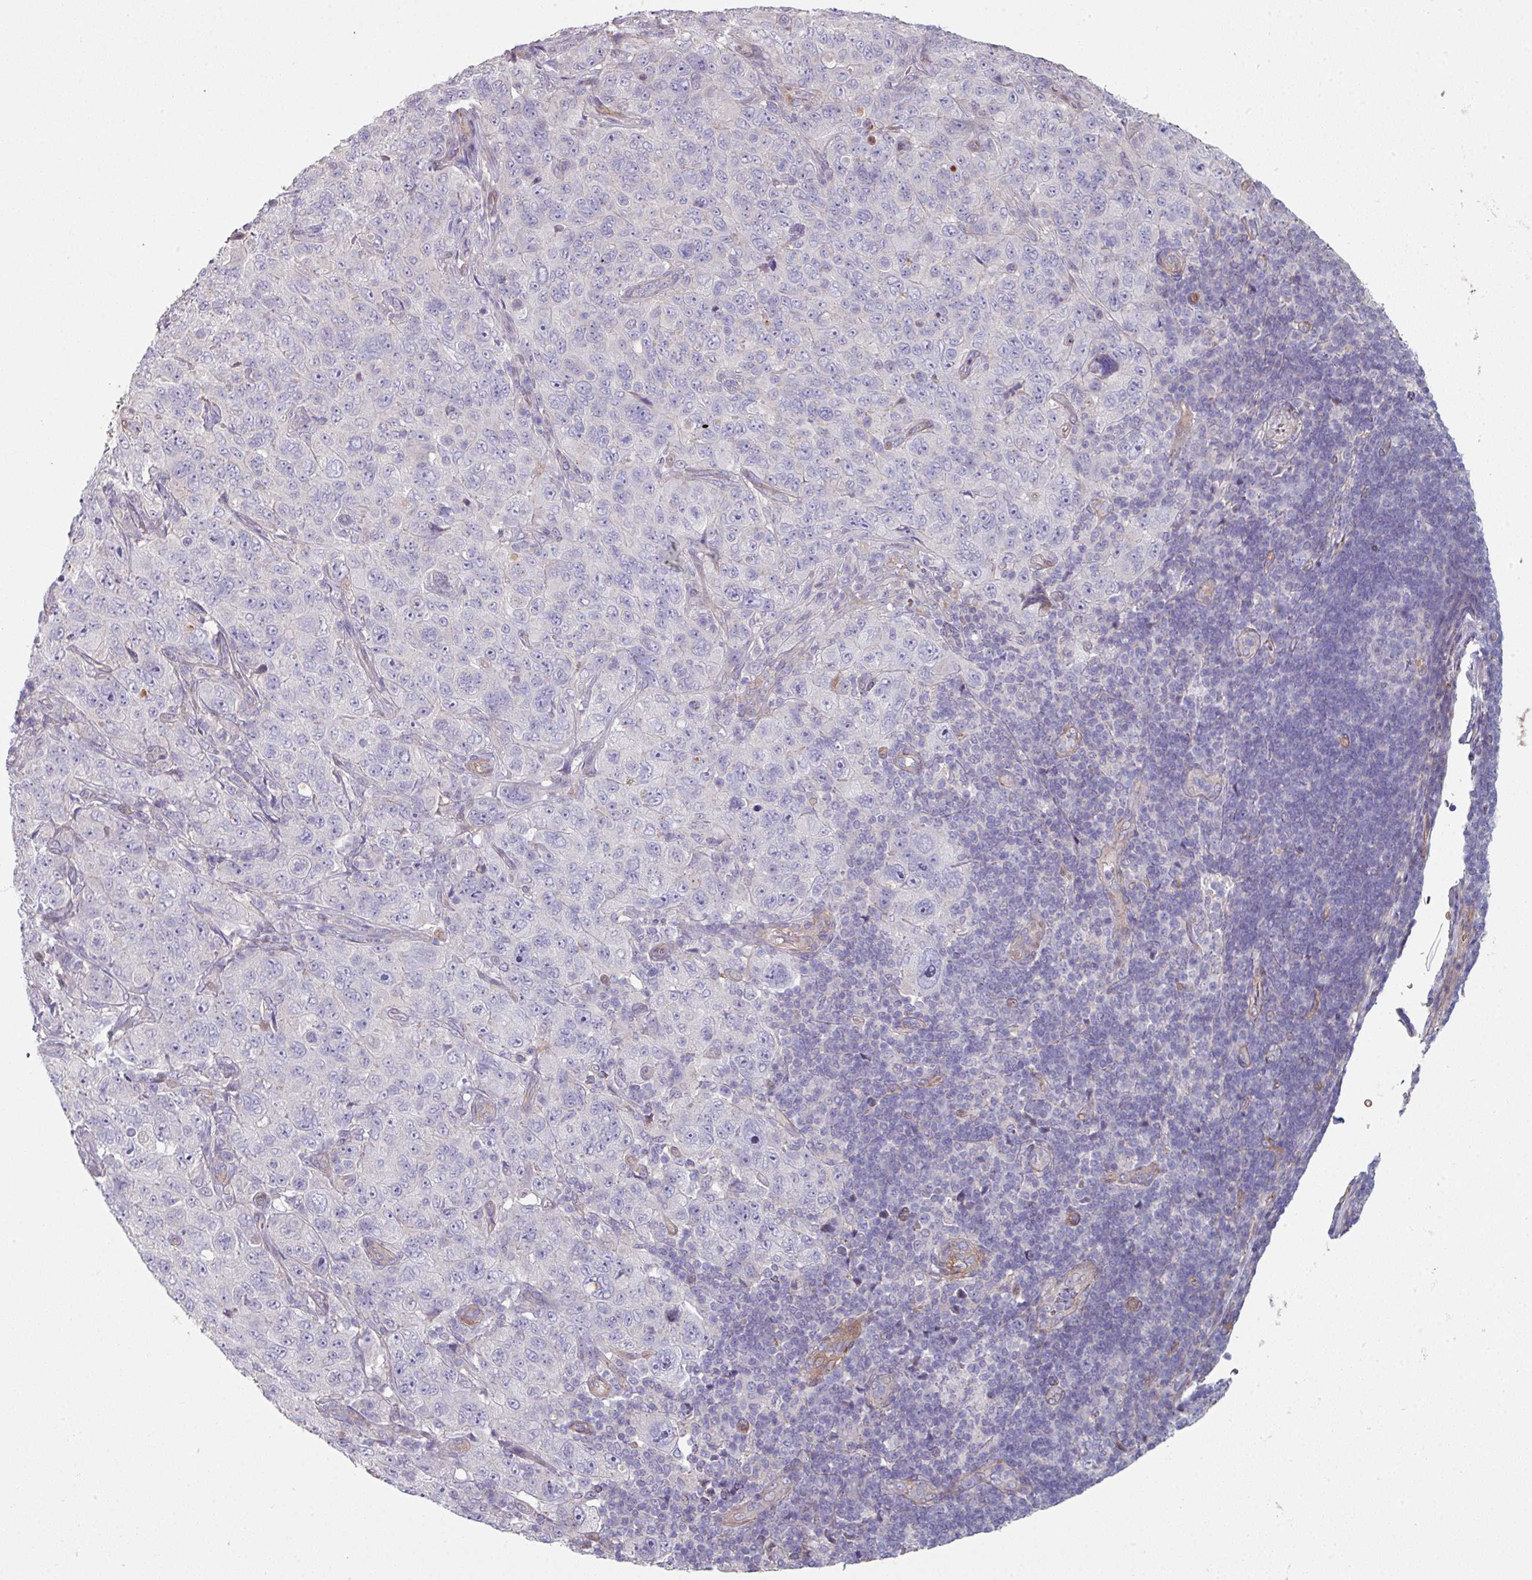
{"staining": {"intensity": "negative", "quantity": "none", "location": "none"}, "tissue": "pancreatic cancer", "cell_type": "Tumor cells", "image_type": "cancer", "snomed": [{"axis": "morphology", "description": "Adenocarcinoma, NOS"}, {"axis": "topography", "description": "Pancreas"}], "caption": "This is an immunohistochemistry (IHC) image of human adenocarcinoma (pancreatic). There is no staining in tumor cells.", "gene": "ANO9", "patient": {"sex": "male", "age": 68}}